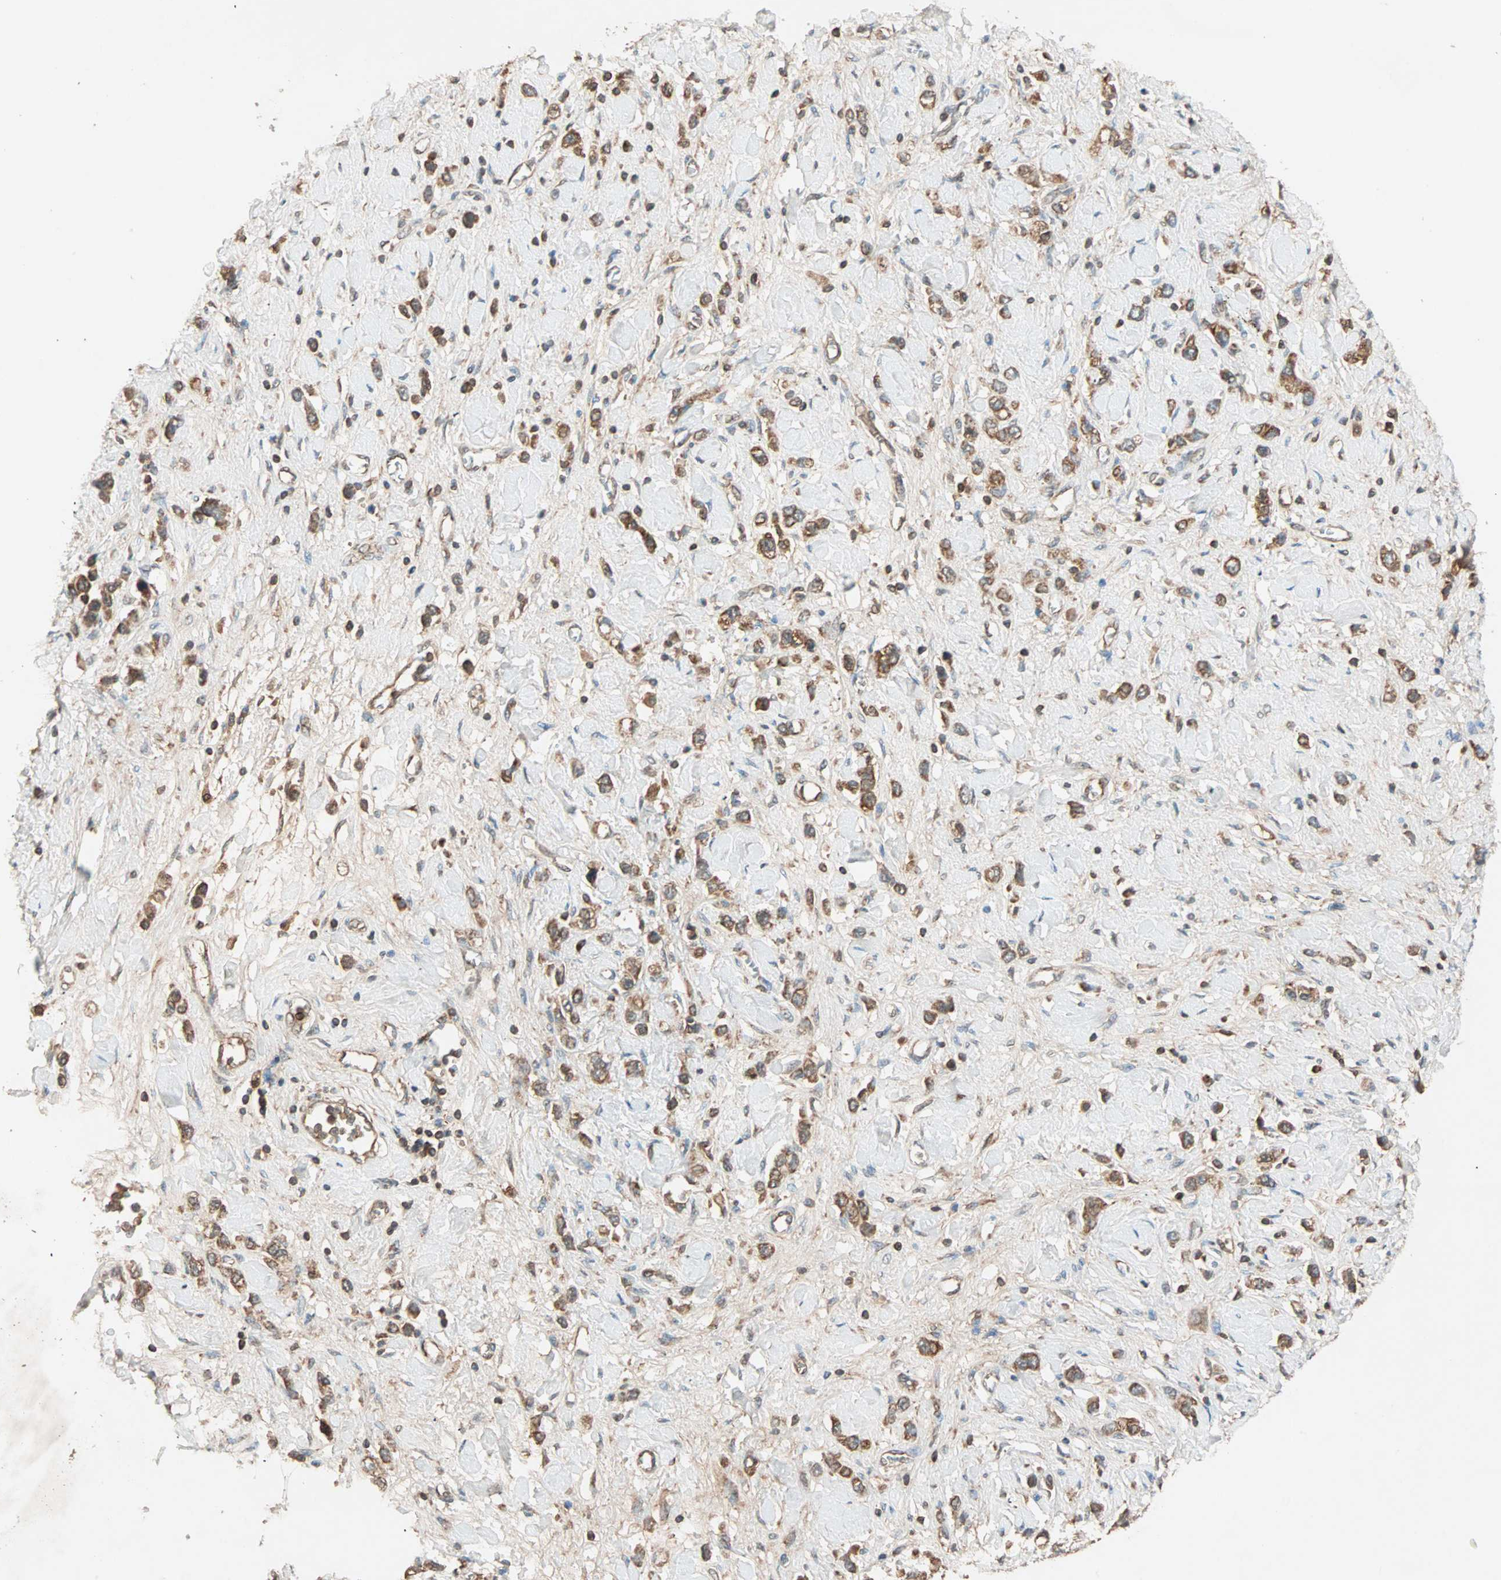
{"staining": {"intensity": "strong", "quantity": ">75%", "location": "cytoplasmic/membranous"}, "tissue": "stomach cancer", "cell_type": "Tumor cells", "image_type": "cancer", "snomed": [{"axis": "morphology", "description": "Normal tissue, NOS"}, {"axis": "morphology", "description": "Adenocarcinoma, NOS"}, {"axis": "topography", "description": "Stomach, upper"}, {"axis": "topography", "description": "Stomach"}], "caption": "Tumor cells display strong cytoplasmic/membranous staining in about >75% of cells in stomach cancer.", "gene": "MAPK1", "patient": {"sex": "female", "age": 65}}